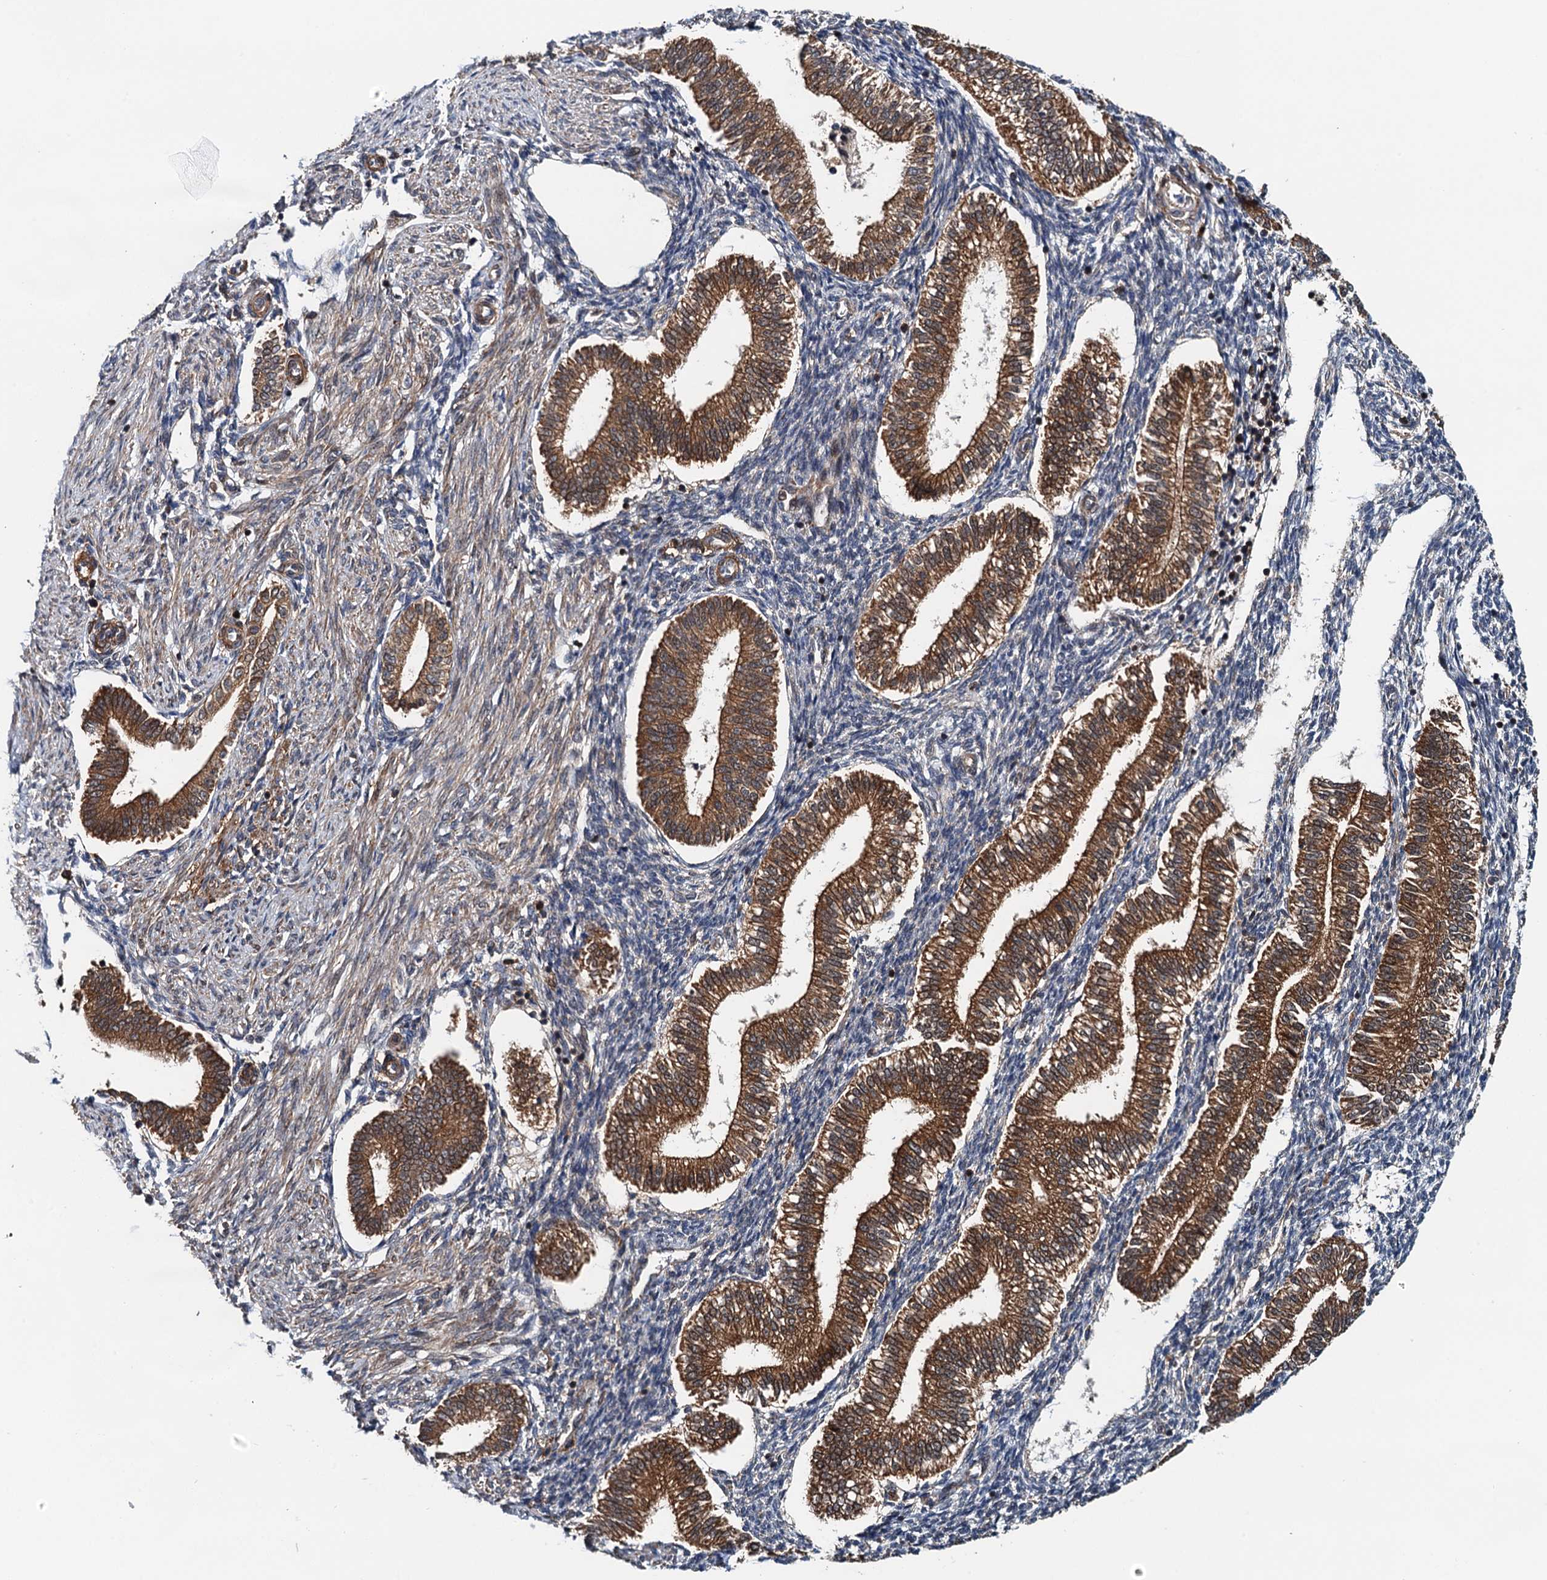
{"staining": {"intensity": "negative", "quantity": "none", "location": "none"}, "tissue": "endometrium", "cell_type": "Cells in endometrial stroma", "image_type": "normal", "snomed": [{"axis": "morphology", "description": "Normal tissue, NOS"}, {"axis": "topography", "description": "Endometrium"}], "caption": "Endometrium was stained to show a protein in brown. There is no significant staining in cells in endometrial stroma. Brightfield microscopy of immunohistochemistry stained with DAB (3,3'-diaminobenzidine) (brown) and hematoxylin (blue), captured at high magnification.", "gene": "AAGAB", "patient": {"sex": "female", "age": 24}}